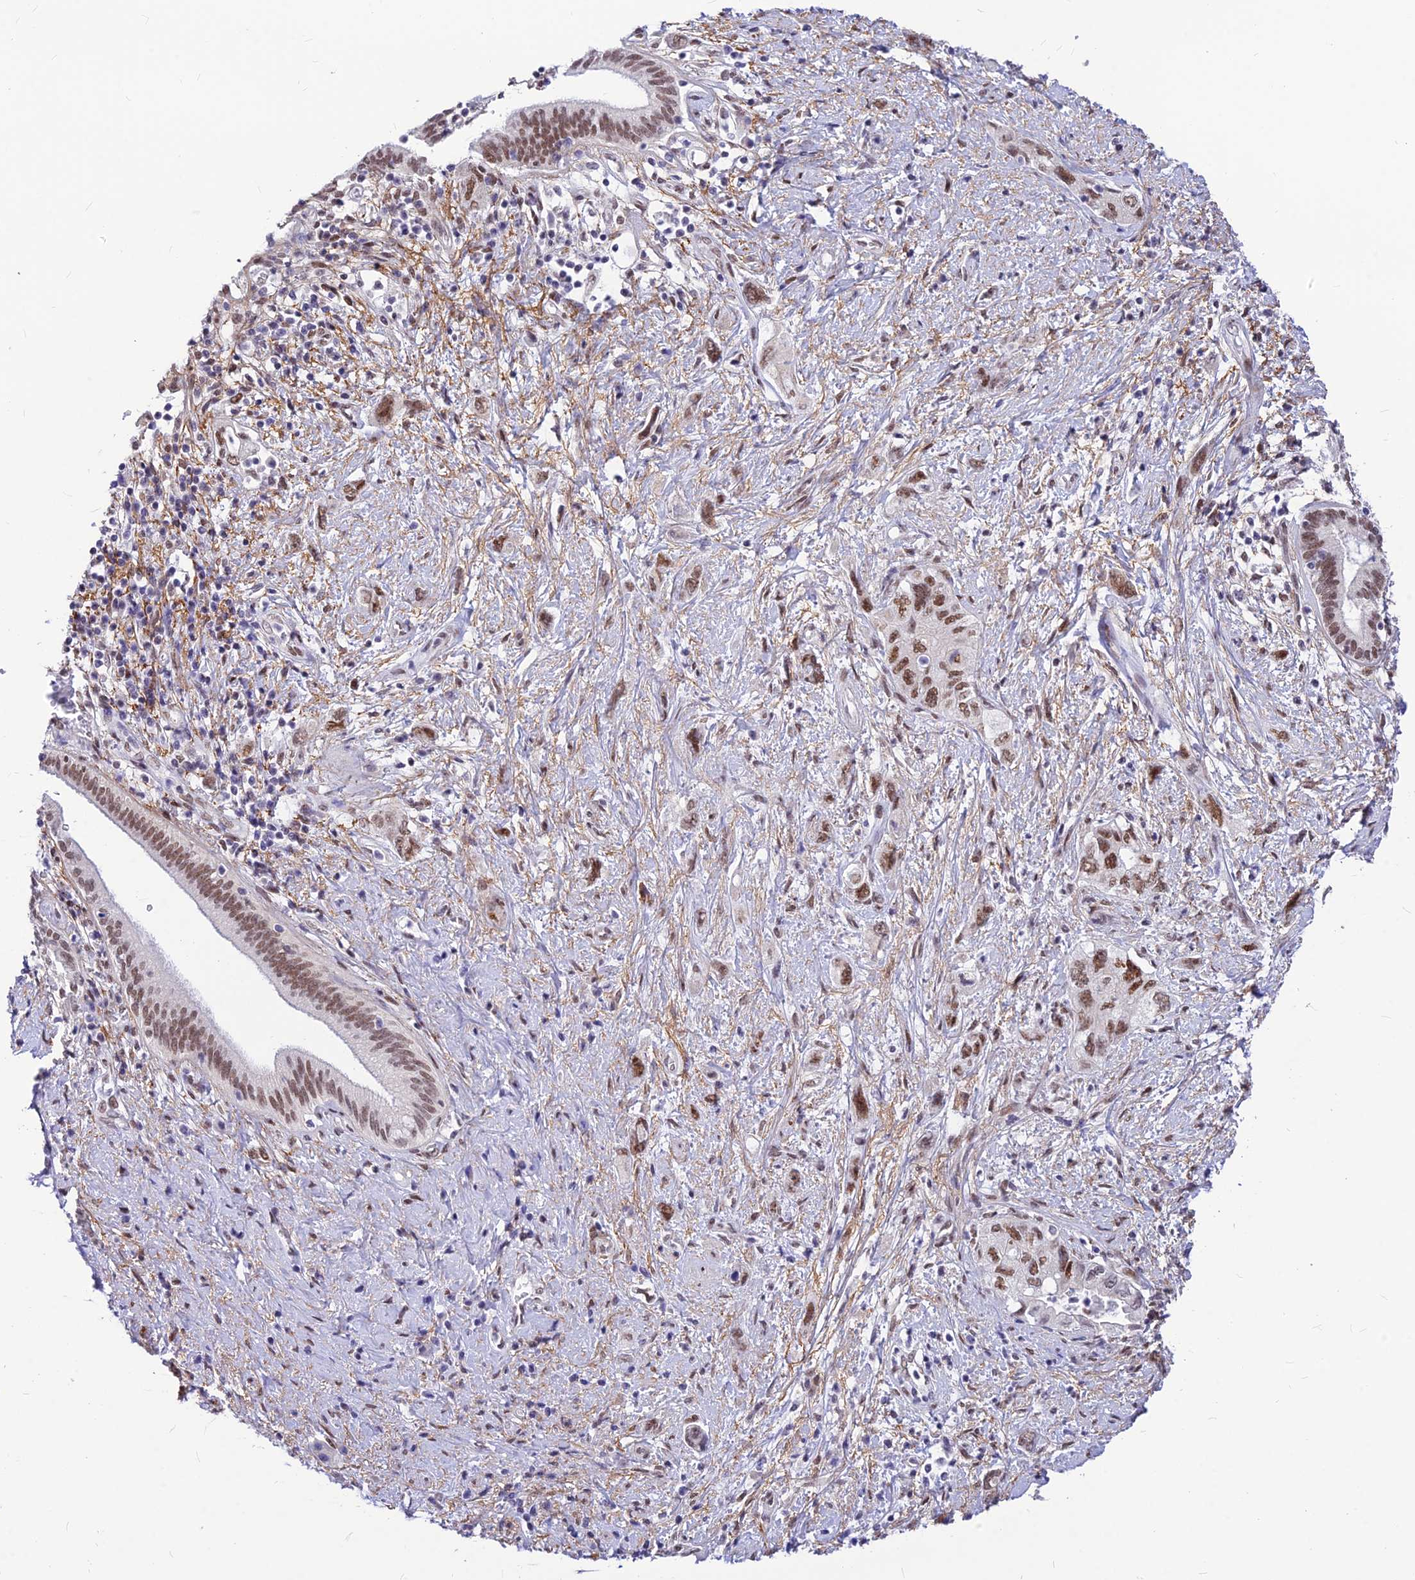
{"staining": {"intensity": "moderate", "quantity": ">75%", "location": "nuclear"}, "tissue": "pancreatic cancer", "cell_type": "Tumor cells", "image_type": "cancer", "snomed": [{"axis": "morphology", "description": "Adenocarcinoma, NOS"}, {"axis": "topography", "description": "Pancreas"}], "caption": "Approximately >75% of tumor cells in pancreatic cancer (adenocarcinoma) display moderate nuclear protein staining as visualized by brown immunohistochemical staining.", "gene": "KCTD13", "patient": {"sex": "female", "age": 73}}